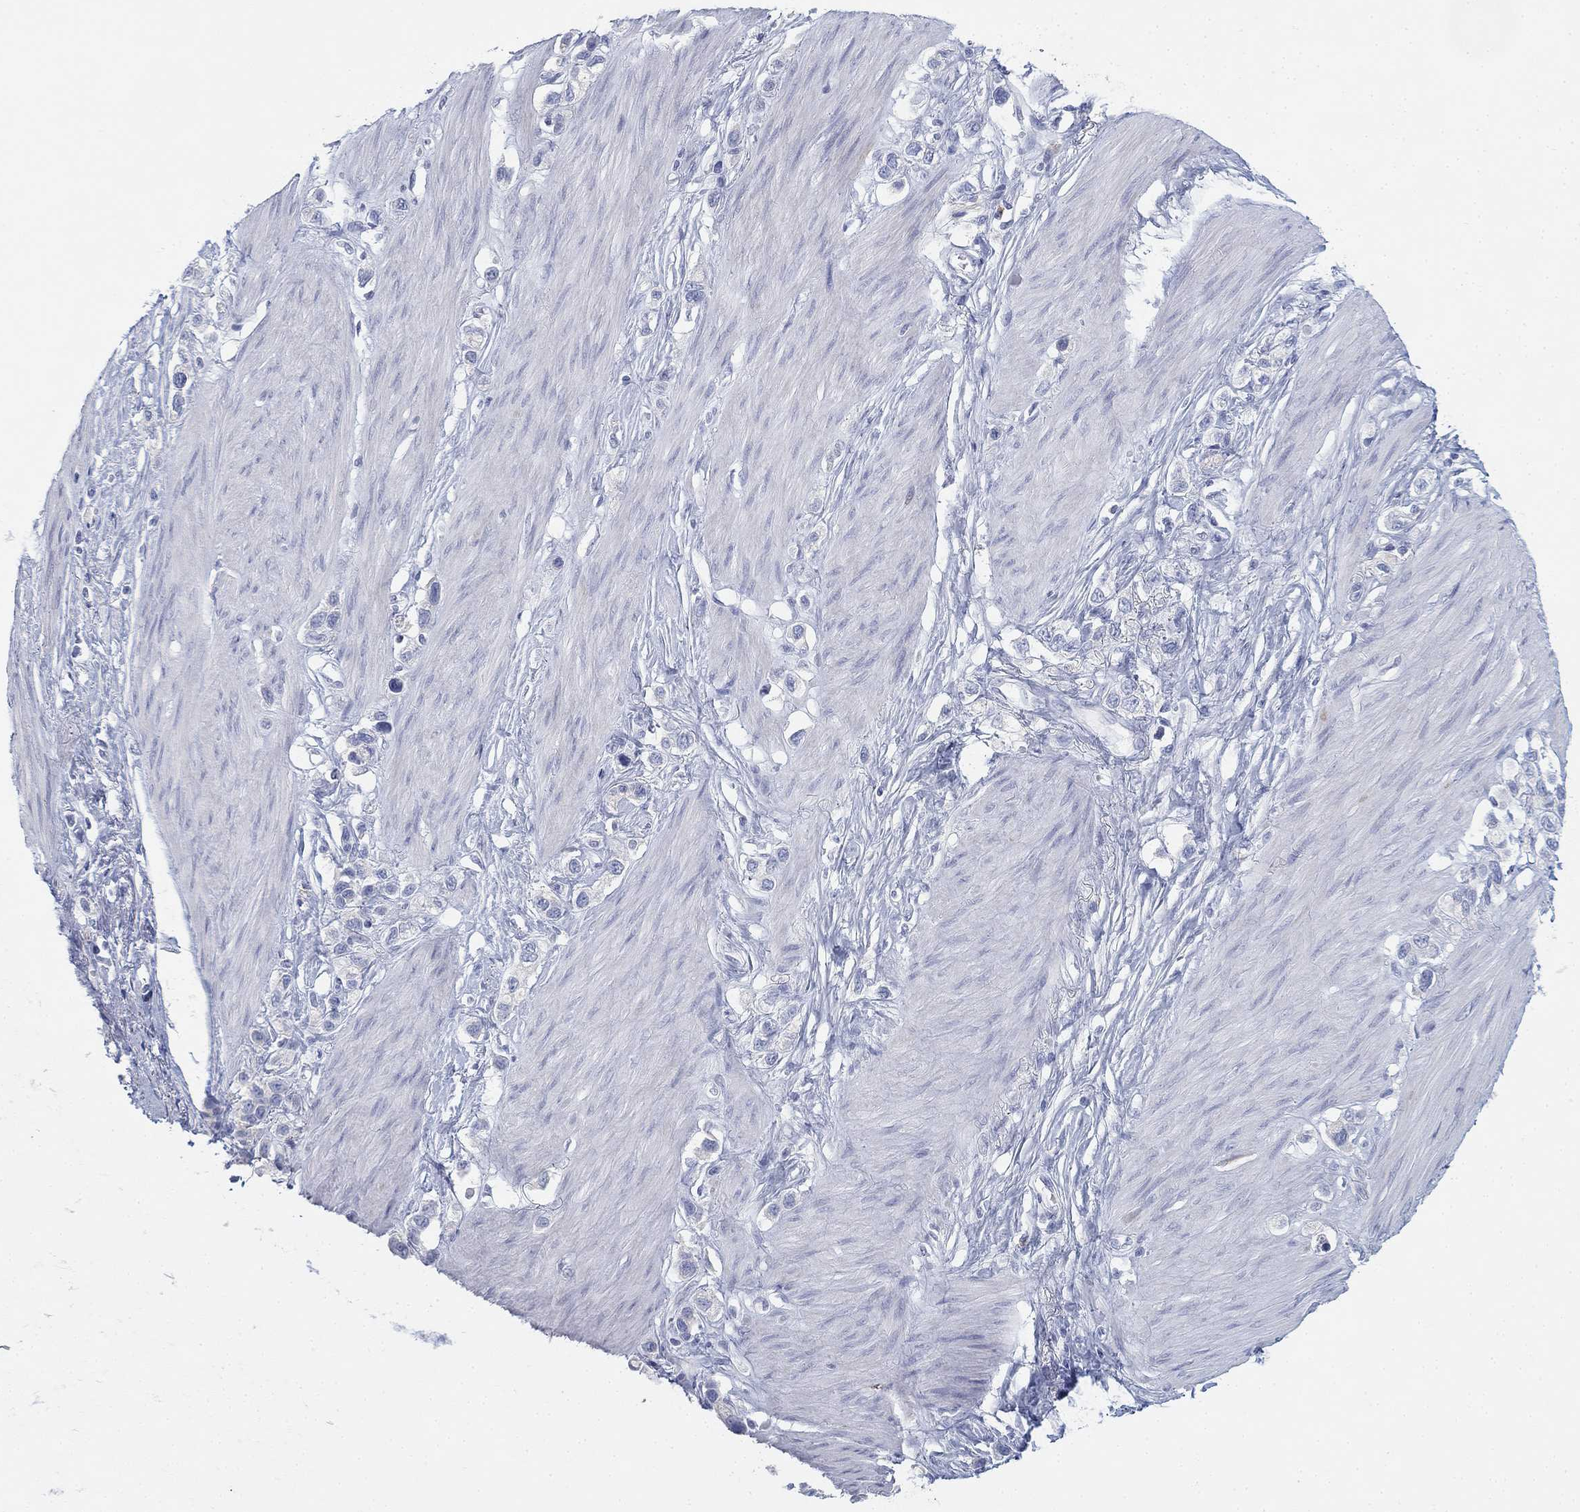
{"staining": {"intensity": "negative", "quantity": "none", "location": "none"}, "tissue": "stomach cancer", "cell_type": "Tumor cells", "image_type": "cancer", "snomed": [{"axis": "morphology", "description": "Normal tissue, NOS"}, {"axis": "morphology", "description": "Adenocarcinoma, NOS"}, {"axis": "morphology", "description": "Adenocarcinoma, High grade"}, {"axis": "topography", "description": "Stomach, upper"}, {"axis": "topography", "description": "Stomach"}], "caption": "Immunohistochemistry (IHC) image of stomach adenocarcinoma stained for a protein (brown), which shows no staining in tumor cells.", "gene": "GCNA", "patient": {"sex": "female", "age": 65}}